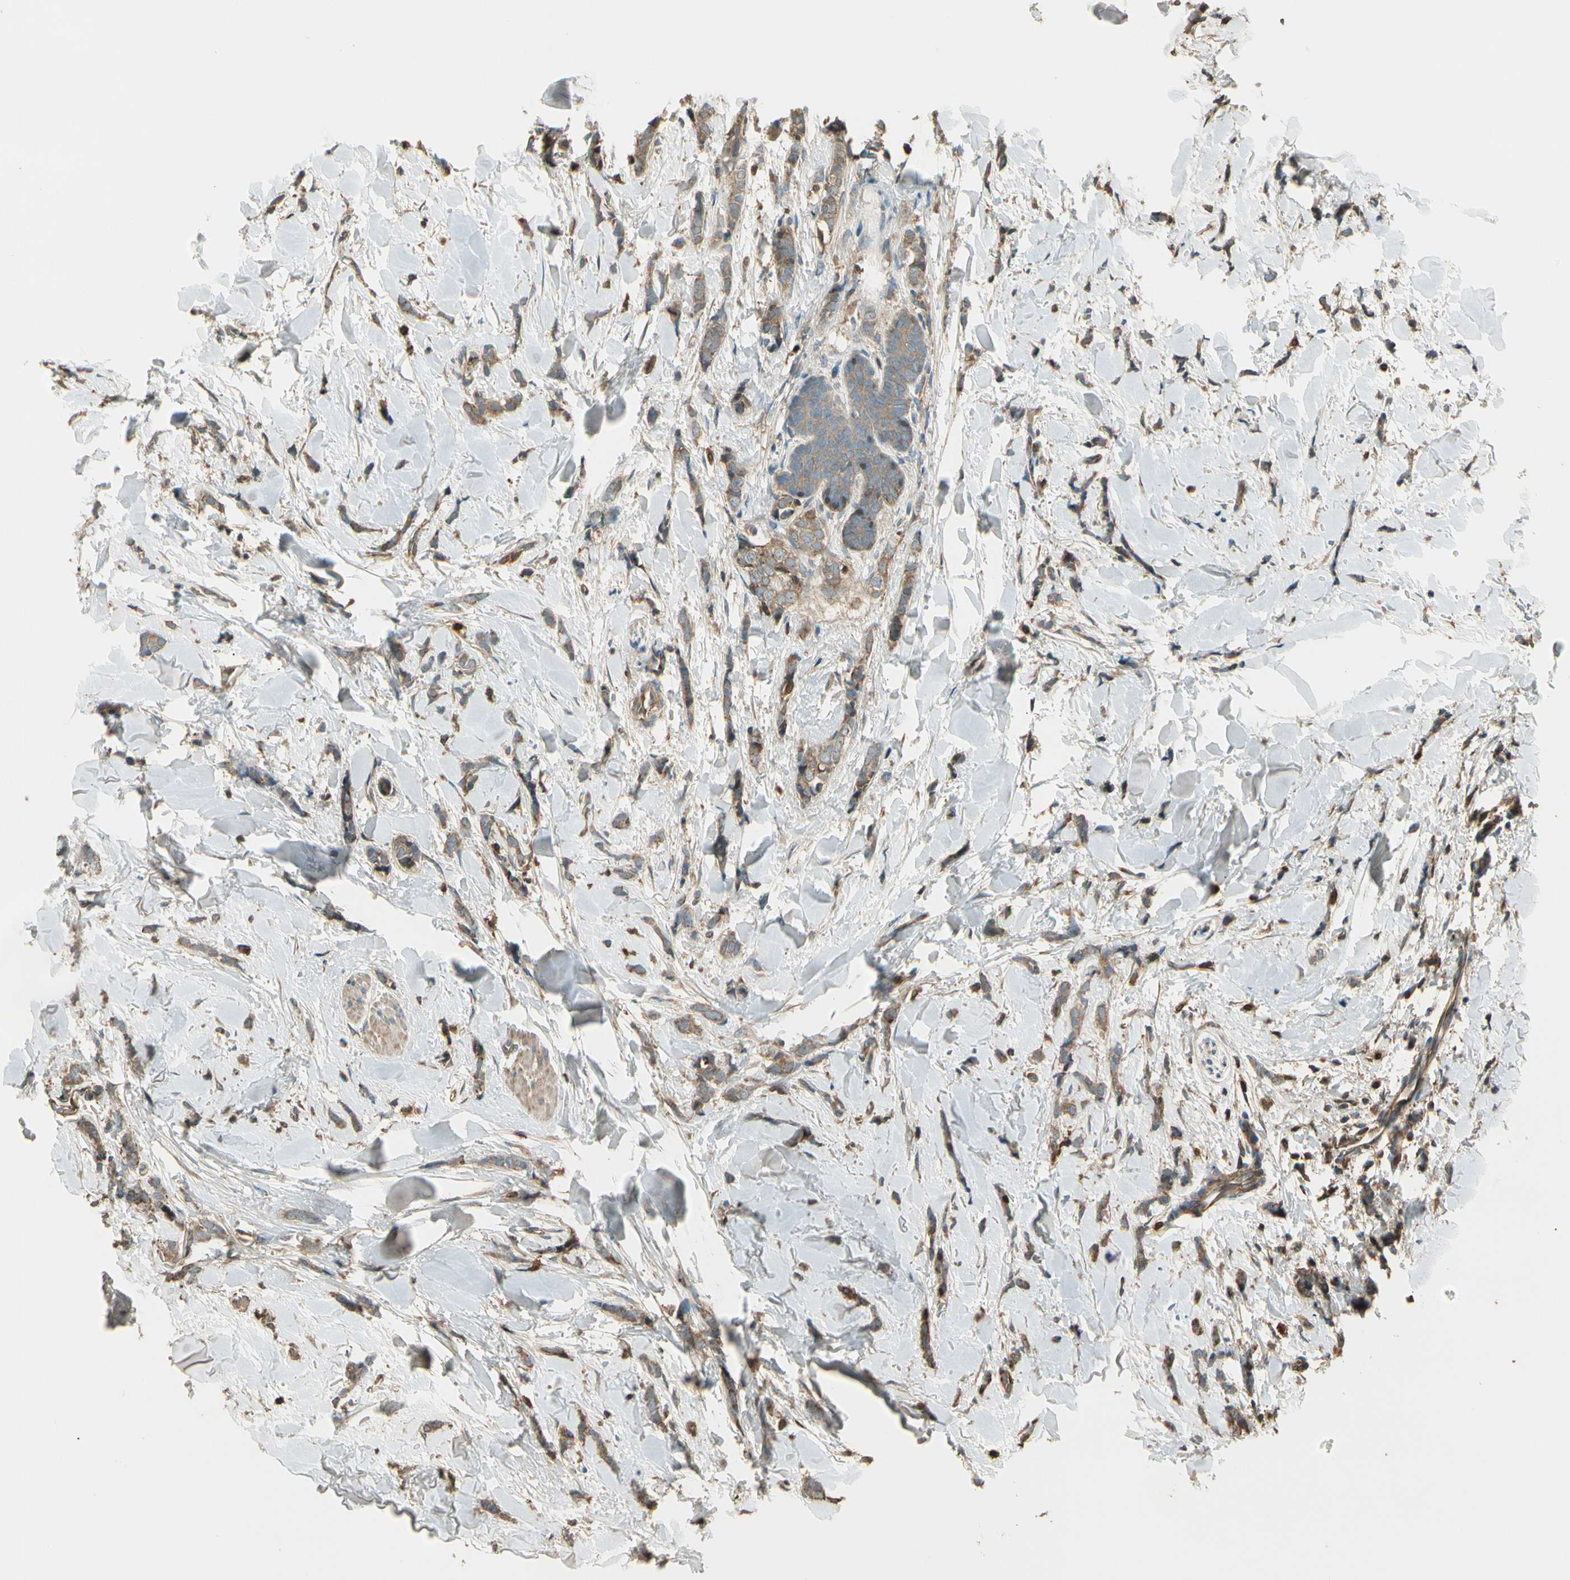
{"staining": {"intensity": "moderate", "quantity": ">75%", "location": "cytoplasmic/membranous"}, "tissue": "breast cancer", "cell_type": "Tumor cells", "image_type": "cancer", "snomed": [{"axis": "morphology", "description": "Lobular carcinoma"}, {"axis": "topography", "description": "Skin"}, {"axis": "topography", "description": "Breast"}], "caption": "Lobular carcinoma (breast) stained with DAB (3,3'-diaminobenzidine) immunohistochemistry reveals medium levels of moderate cytoplasmic/membranous staining in approximately >75% of tumor cells.", "gene": "STX11", "patient": {"sex": "female", "age": 46}}